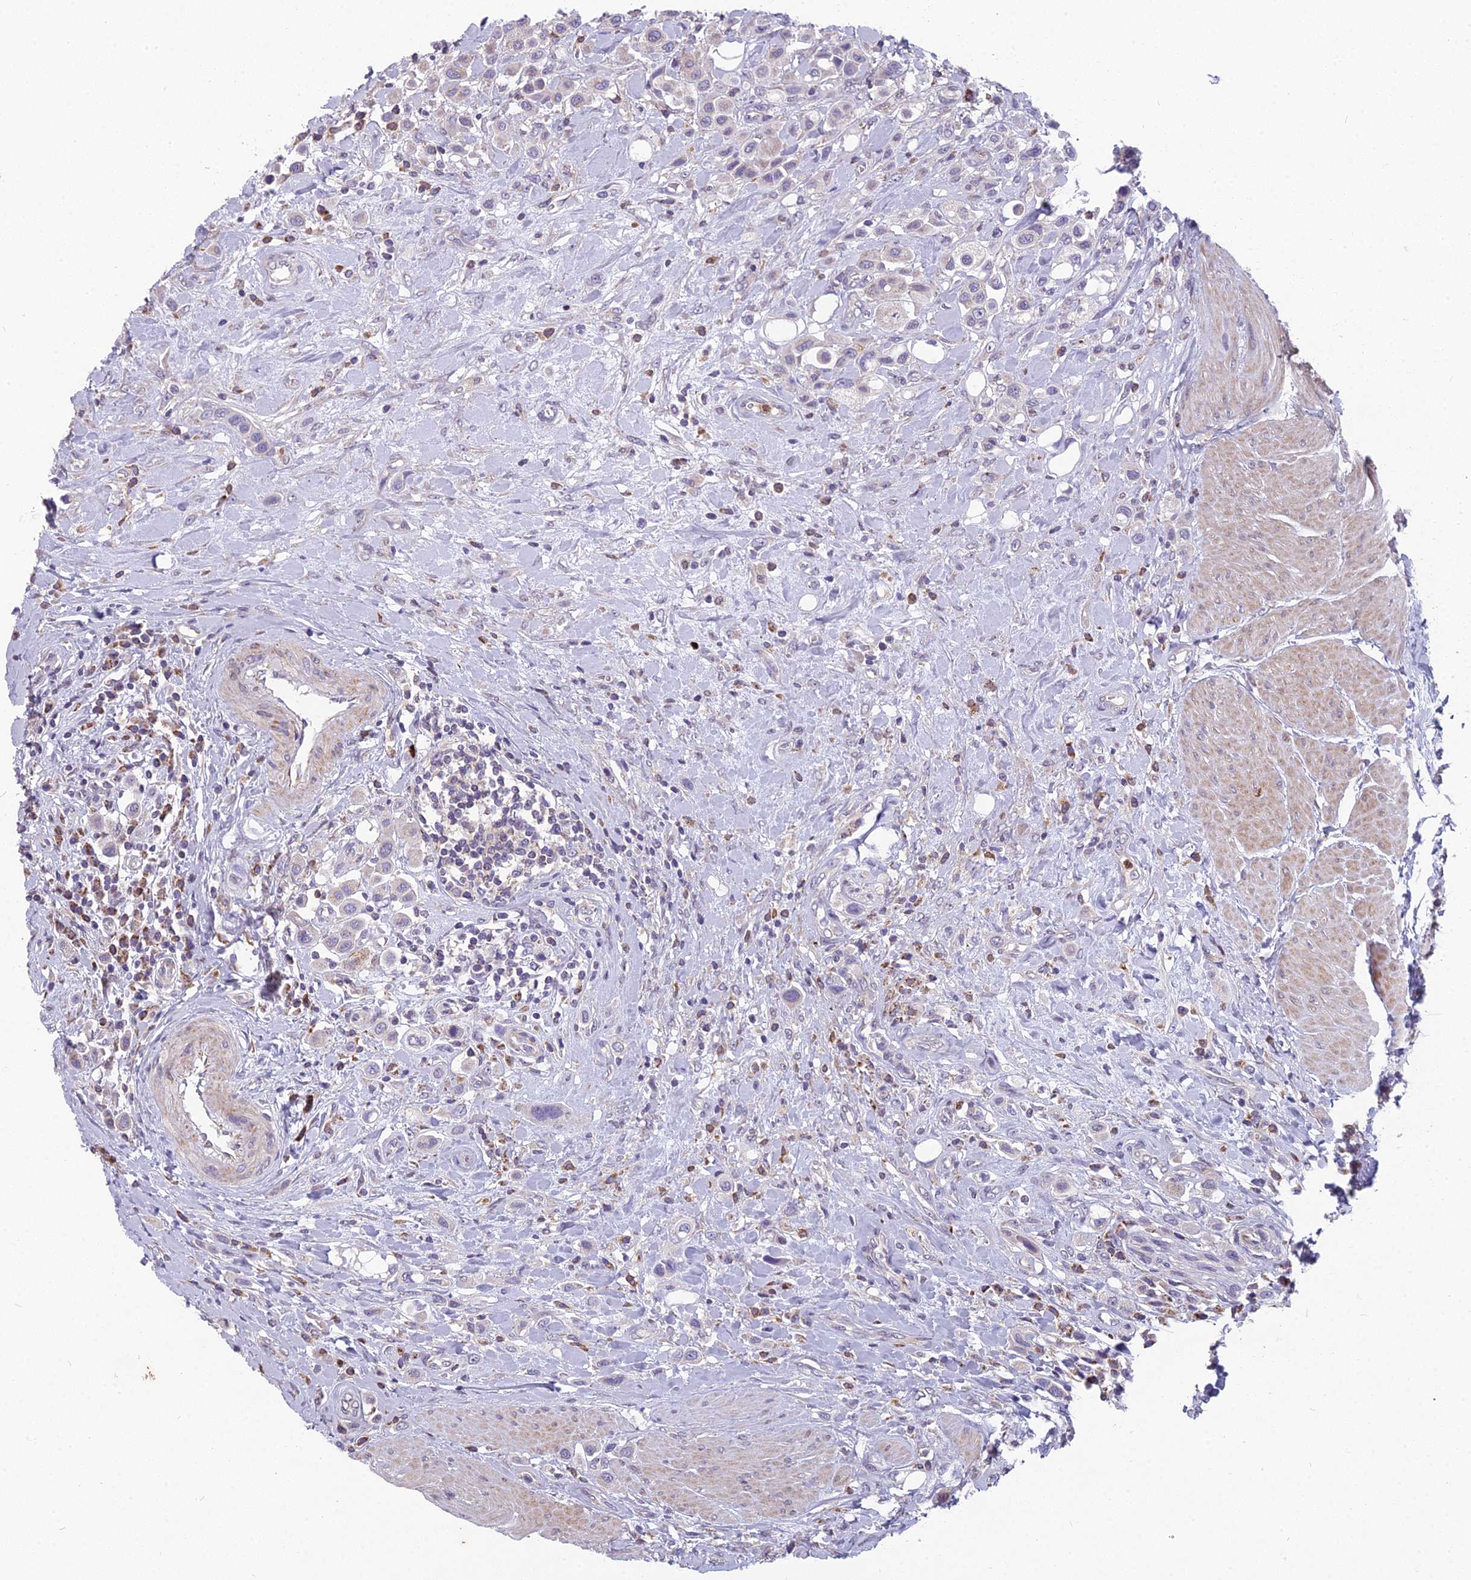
{"staining": {"intensity": "negative", "quantity": "none", "location": "none"}, "tissue": "urothelial cancer", "cell_type": "Tumor cells", "image_type": "cancer", "snomed": [{"axis": "morphology", "description": "Urothelial carcinoma, High grade"}, {"axis": "topography", "description": "Urinary bladder"}], "caption": "Tumor cells show no significant protein expression in urothelial cancer.", "gene": "ENSG00000188897", "patient": {"sex": "male", "age": 50}}